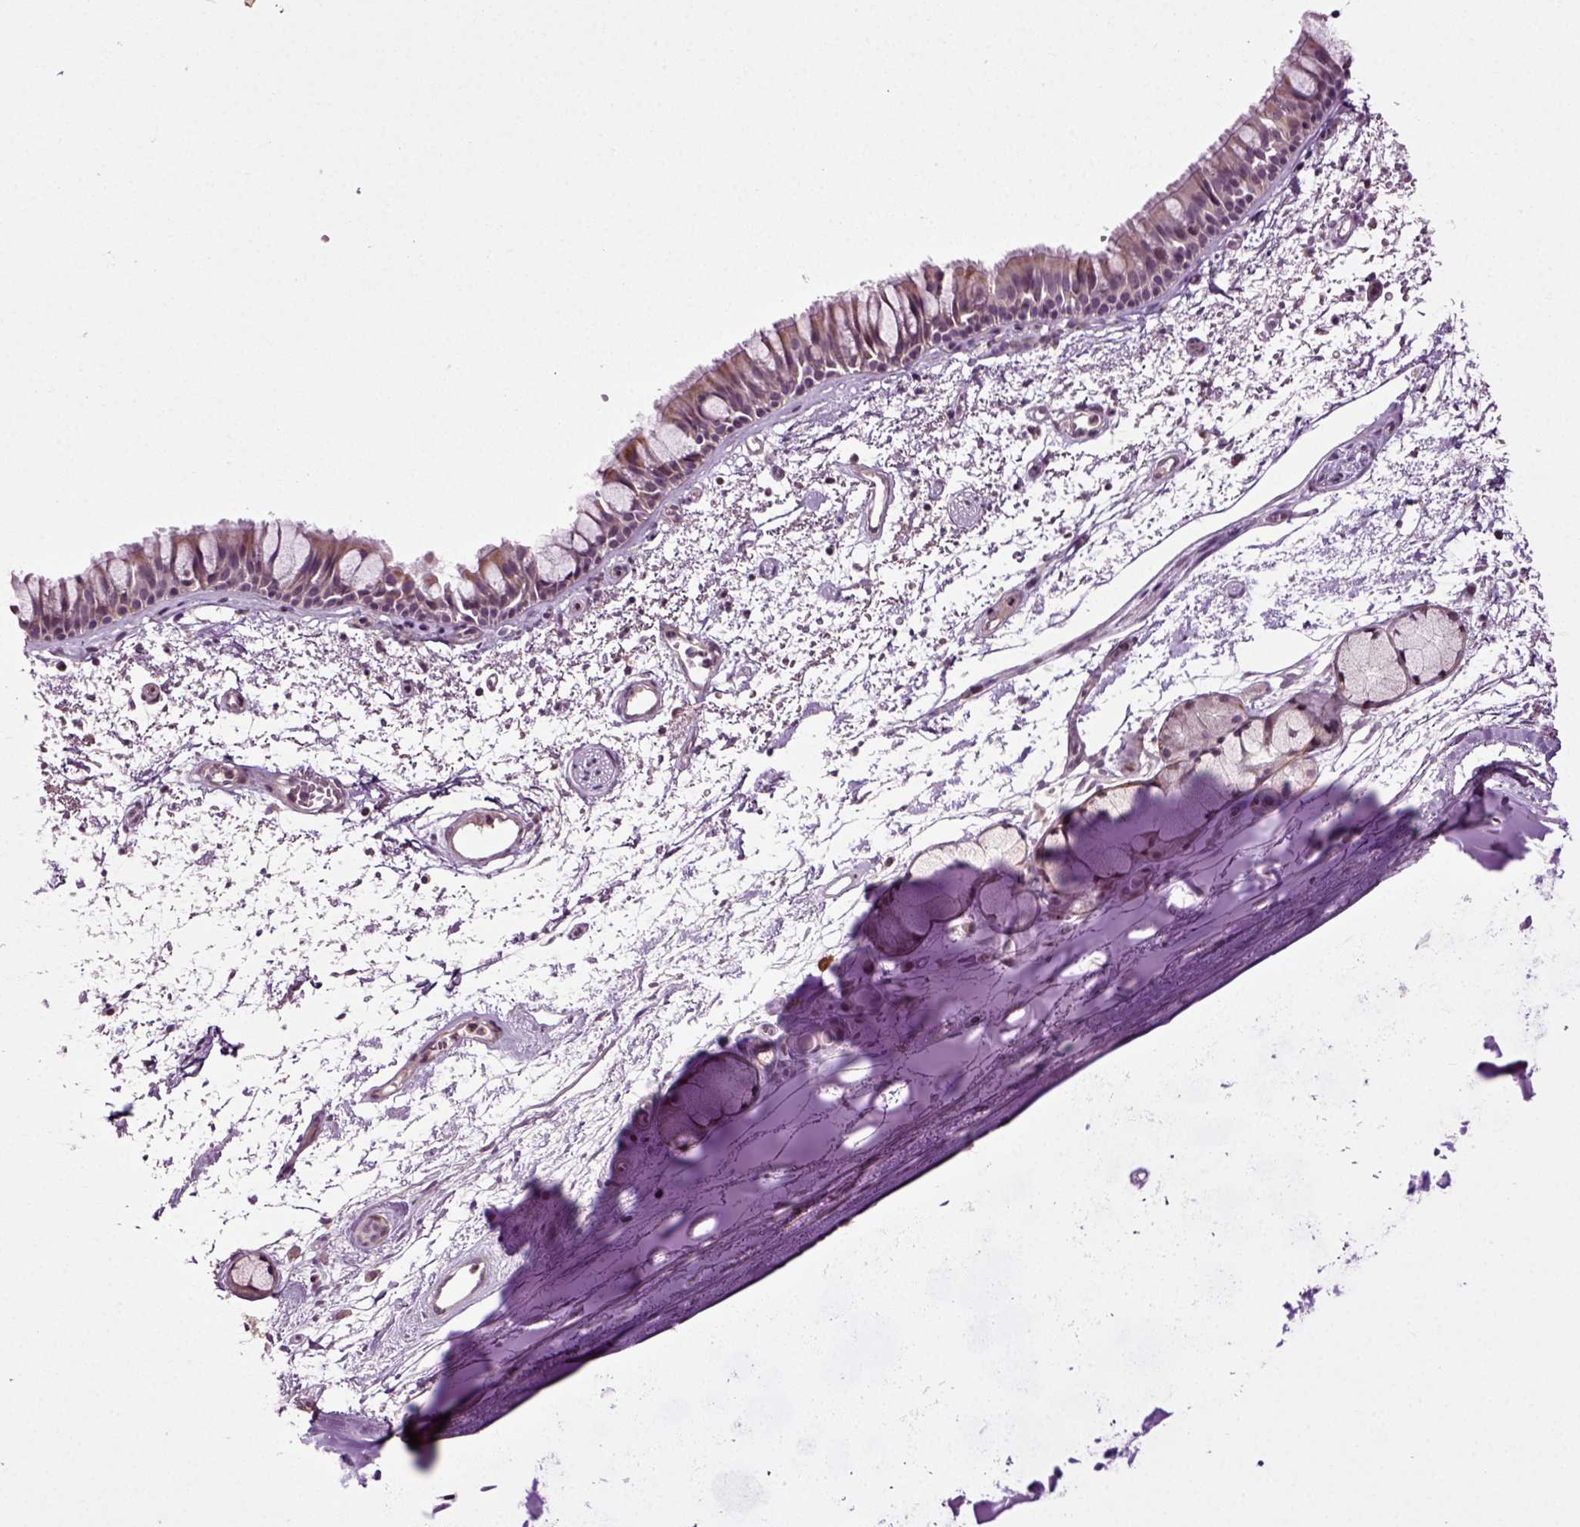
{"staining": {"intensity": "weak", "quantity": "25%-75%", "location": "cytoplasmic/membranous"}, "tissue": "bronchus", "cell_type": "Respiratory epithelial cells", "image_type": "normal", "snomed": [{"axis": "morphology", "description": "Normal tissue, NOS"}, {"axis": "topography", "description": "Cartilage tissue"}, {"axis": "topography", "description": "Bronchus"}], "caption": "IHC (DAB) staining of unremarkable human bronchus displays weak cytoplasmic/membranous protein staining in approximately 25%-75% of respiratory epithelial cells.", "gene": "KNSTRN", "patient": {"sex": "male", "age": 66}}